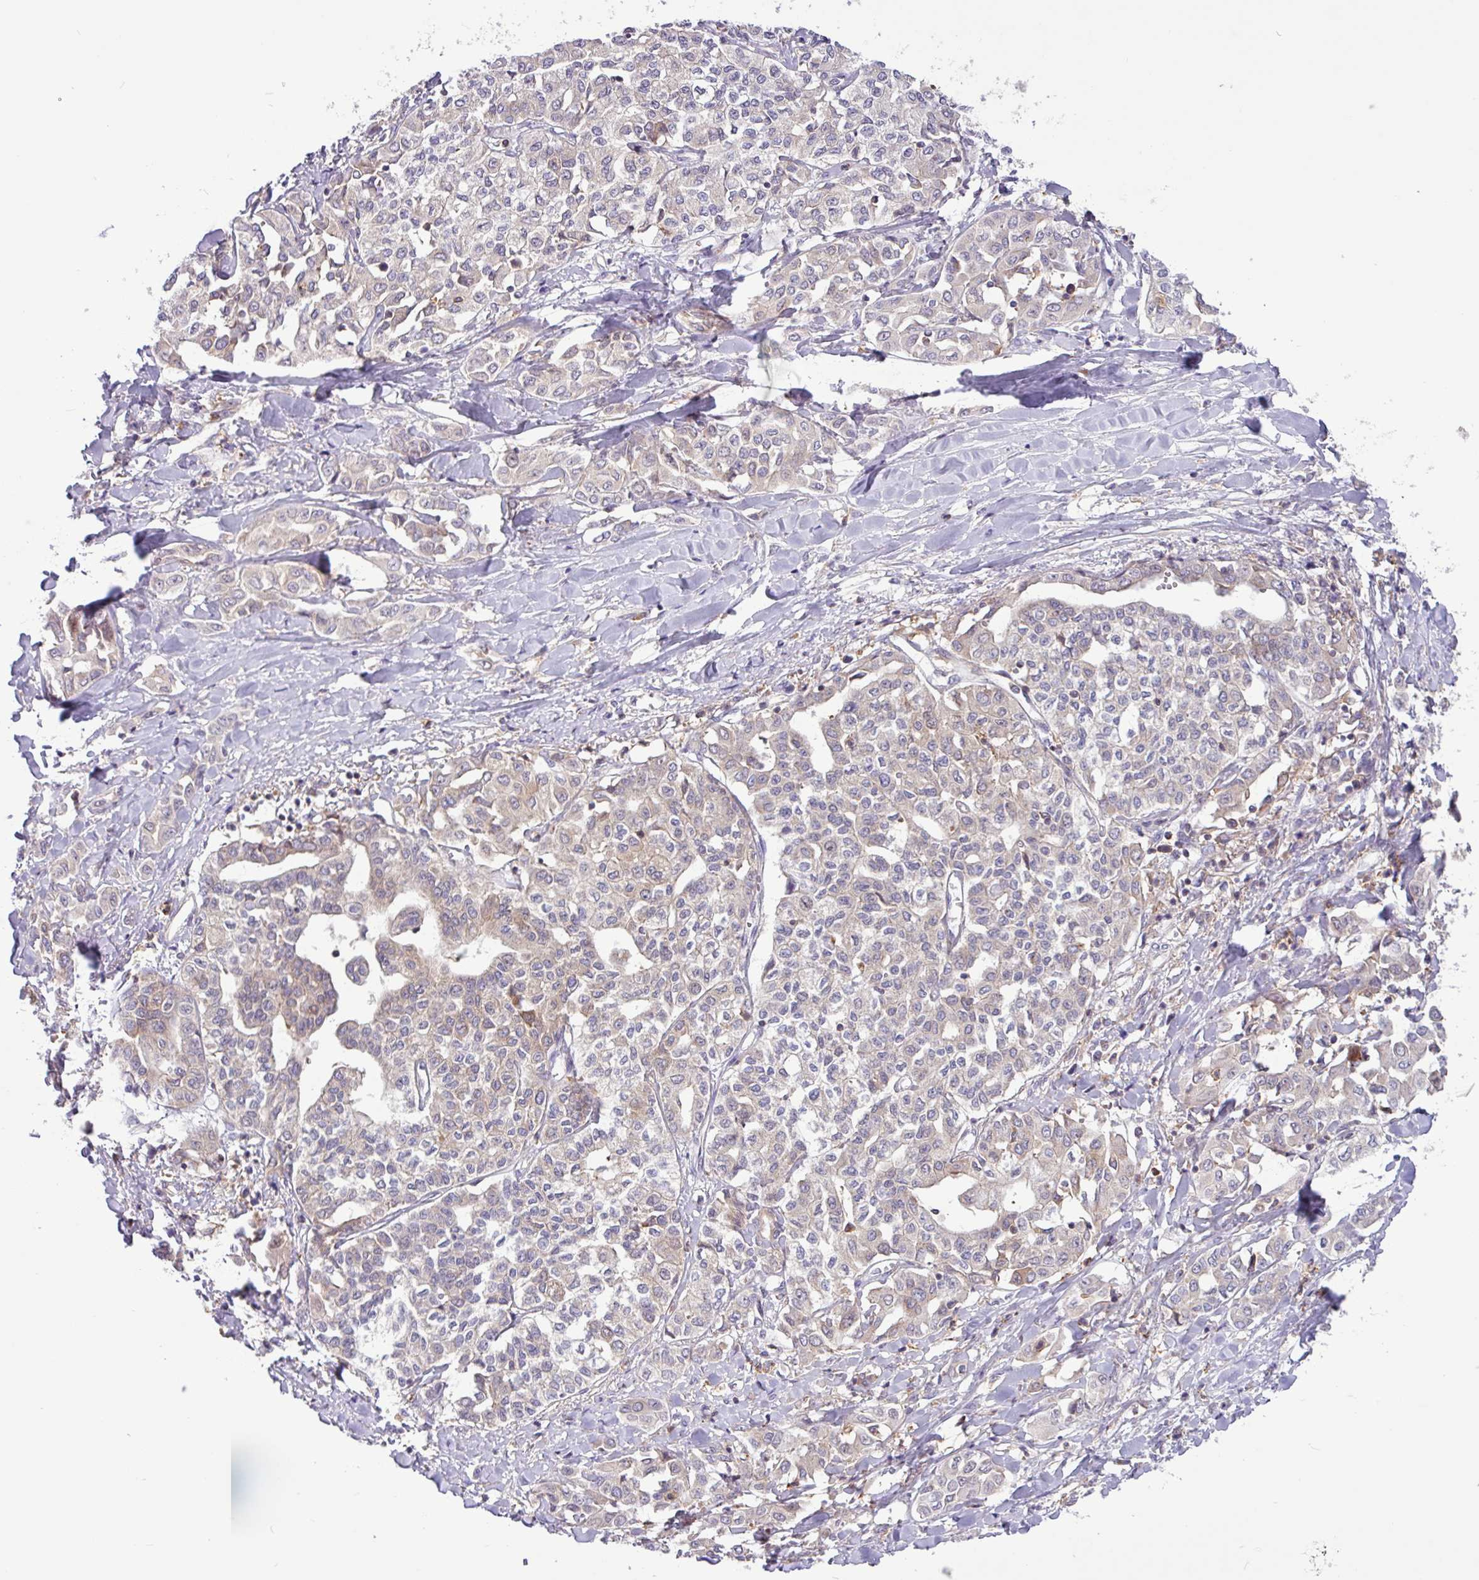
{"staining": {"intensity": "negative", "quantity": "none", "location": "none"}, "tissue": "liver cancer", "cell_type": "Tumor cells", "image_type": "cancer", "snomed": [{"axis": "morphology", "description": "Cholangiocarcinoma"}, {"axis": "topography", "description": "Liver"}], "caption": "The immunohistochemistry (IHC) histopathology image has no significant positivity in tumor cells of liver cancer tissue.", "gene": "ACTR3", "patient": {"sex": "female", "age": 77}}